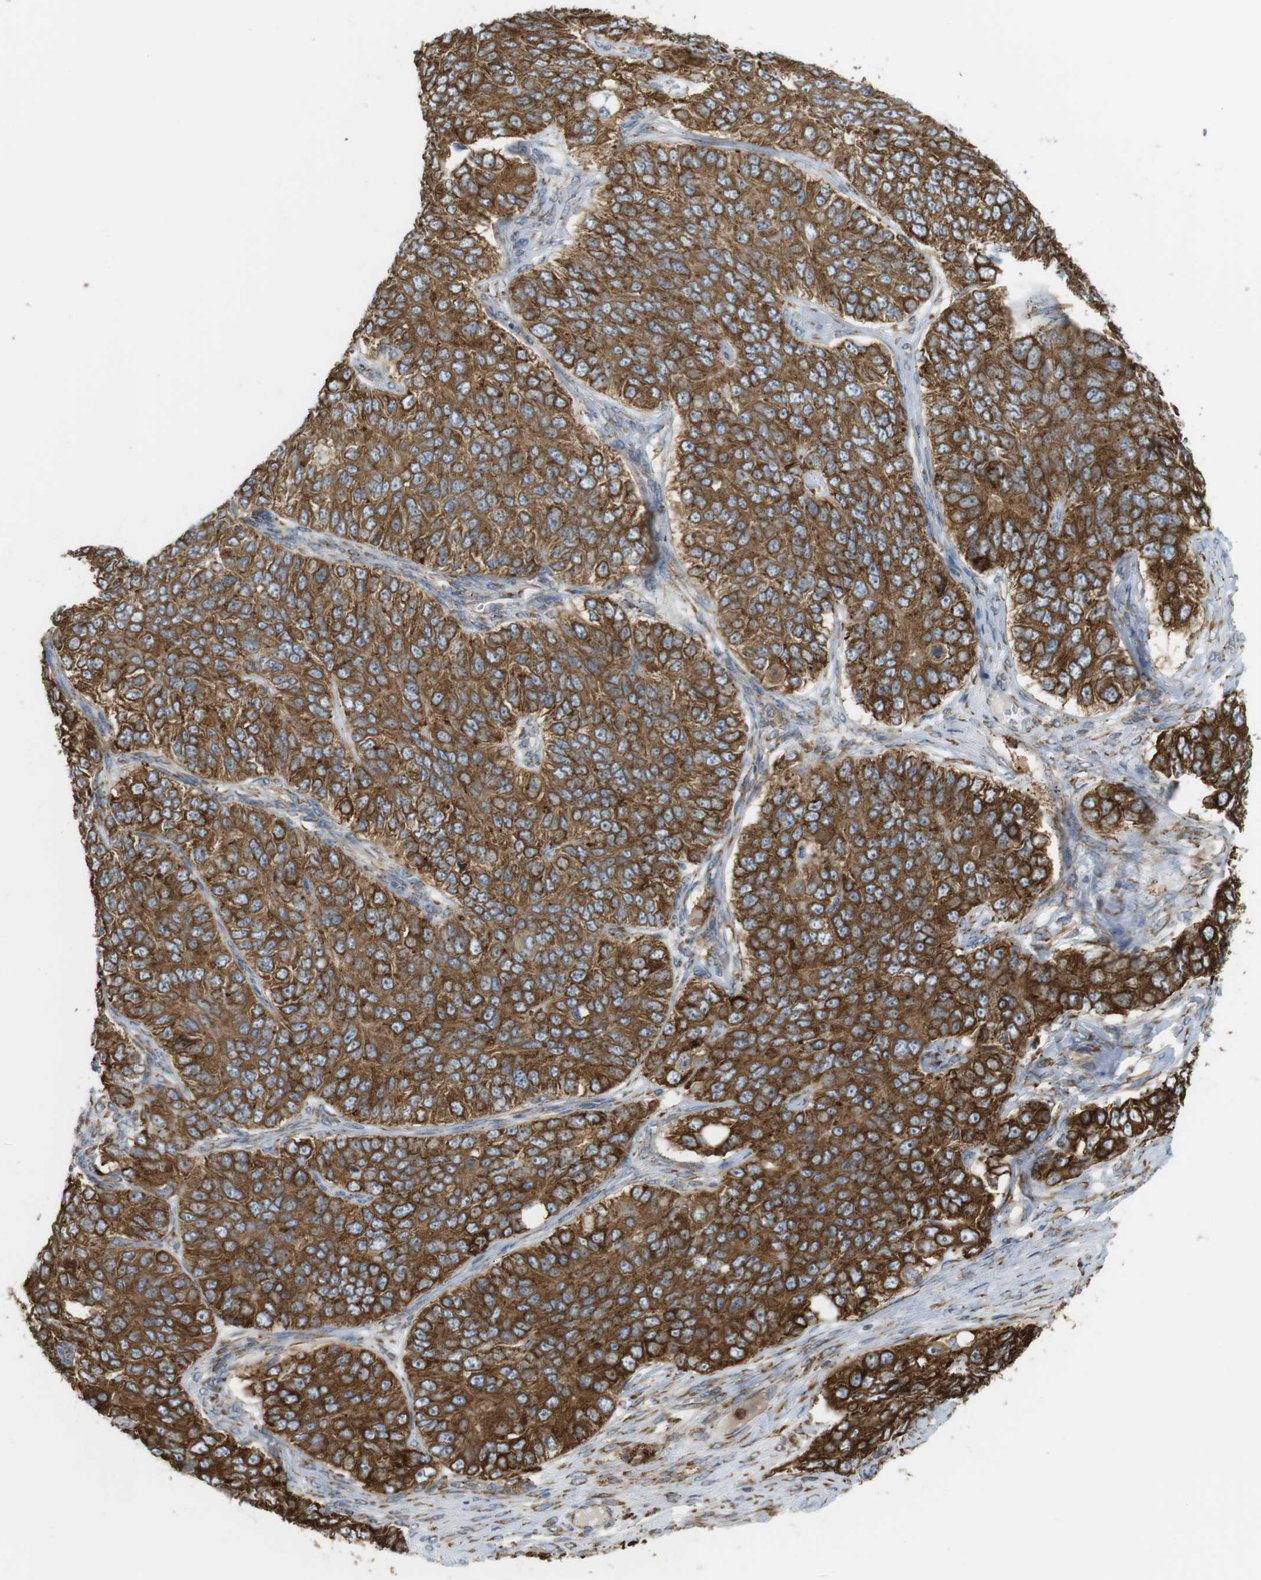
{"staining": {"intensity": "strong", "quantity": ">75%", "location": "cytoplasmic/membranous"}, "tissue": "ovarian cancer", "cell_type": "Tumor cells", "image_type": "cancer", "snomed": [{"axis": "morphology", "description": "Carcinoma, endometroid"}, {"axis": "topography", "description": "Ovary"}], "caption": "Tumor cells display high levels of strong cytoplasmic/membranous expression in about >75% of cells in human ovarian cancer.", "gene": "MBOAT2", "patient": {"sex": "female", "age": 51}}